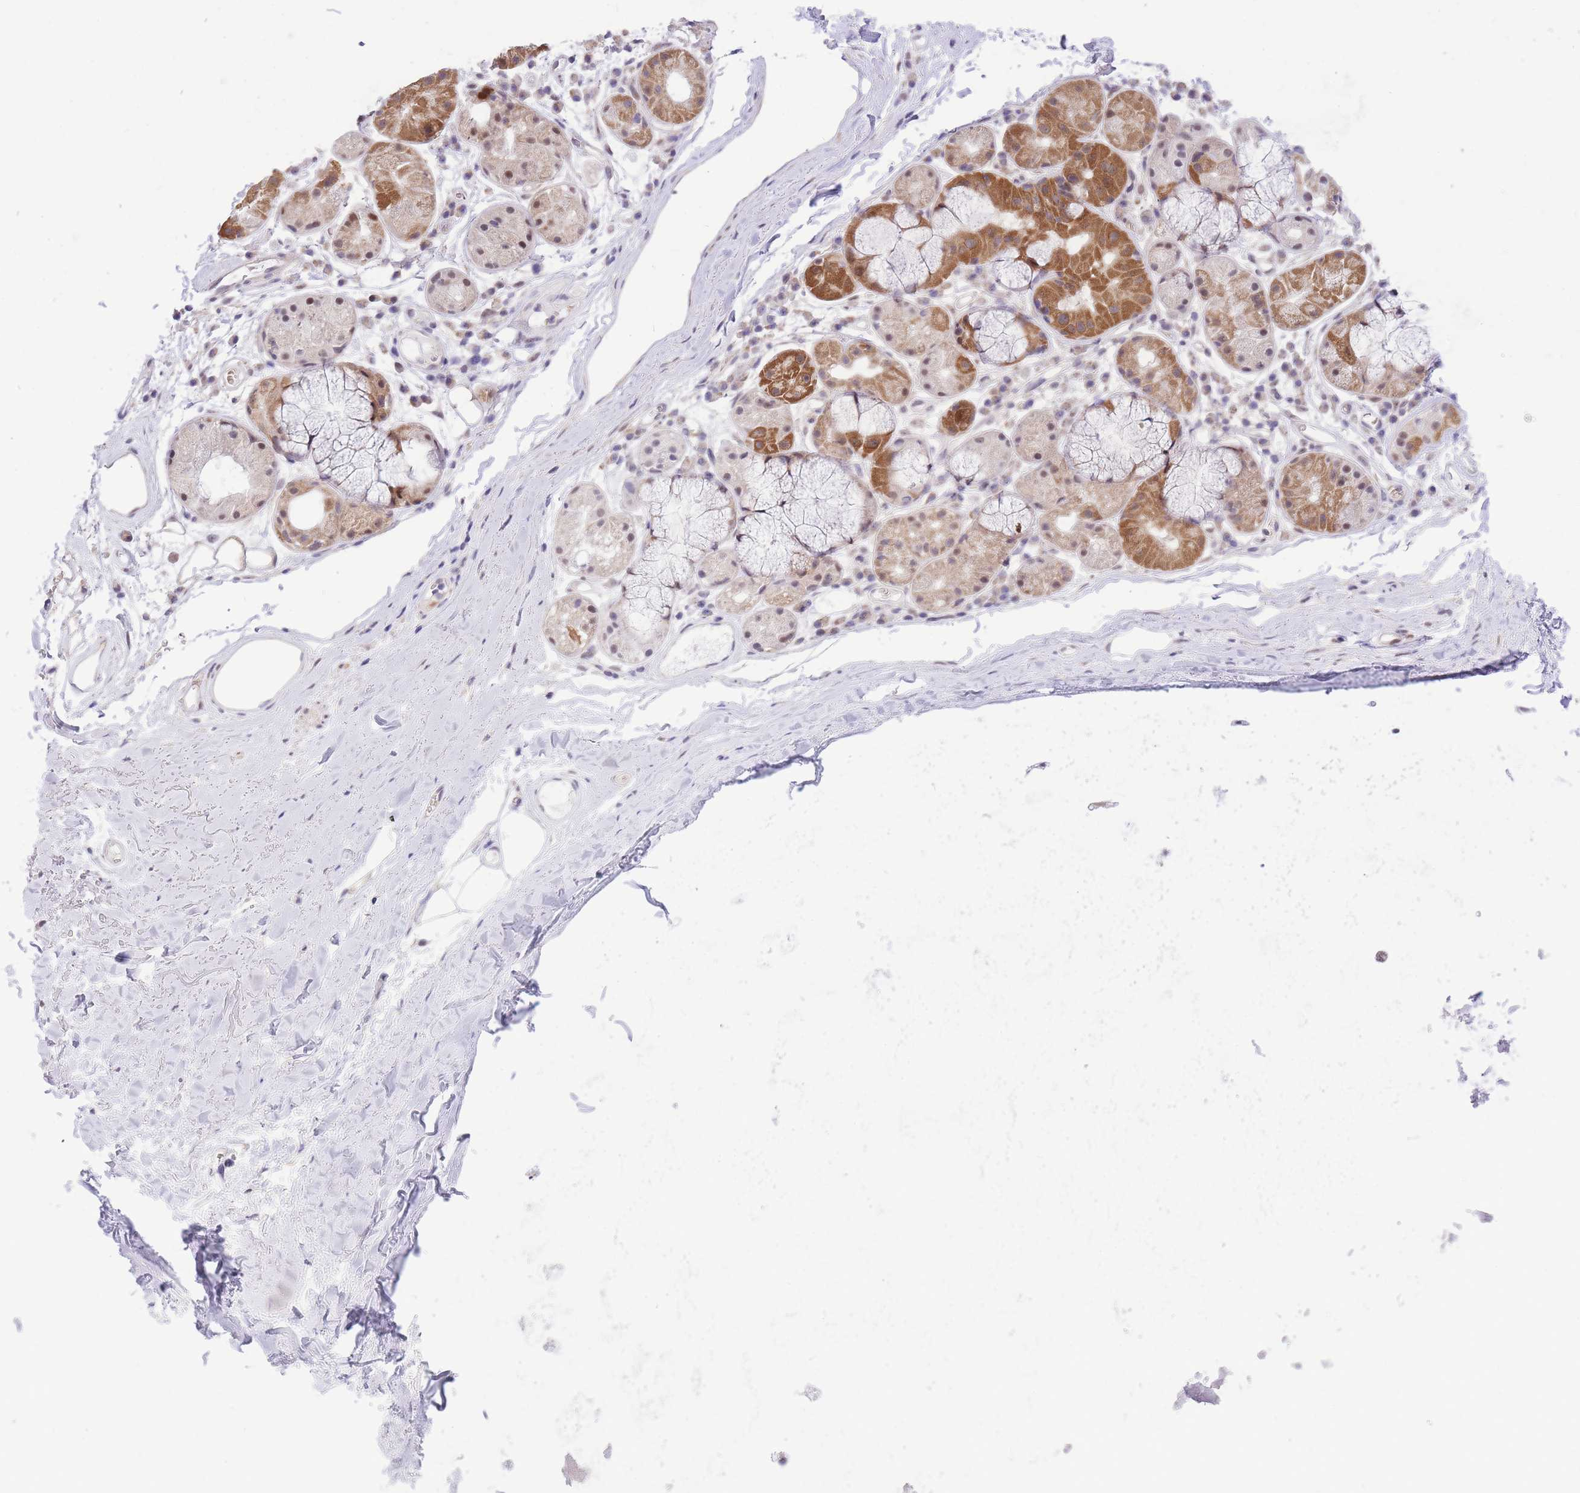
{"staining": {"intensity": "negative", "quantity": "none", "location": "none"}, "tissue": "adipose tissue", "cell_type": "Adipocytes", "image_type": "normal", "snomed": [{"axis": "morphology", "description": "Normal tissue, NOS"}, {"axis": "topography", "description": "Cartilage tissue"}], "caption": "High power microscopy histopathology image of an immunohistochemistry (IHC) histopathology image of normal adipose tissue, revealing no significant staining in adipocytes. (DAB immunohistochemistry, high magnification).", "gene": "MINDY2", "patient": {"sex": "male", "age": 80}}